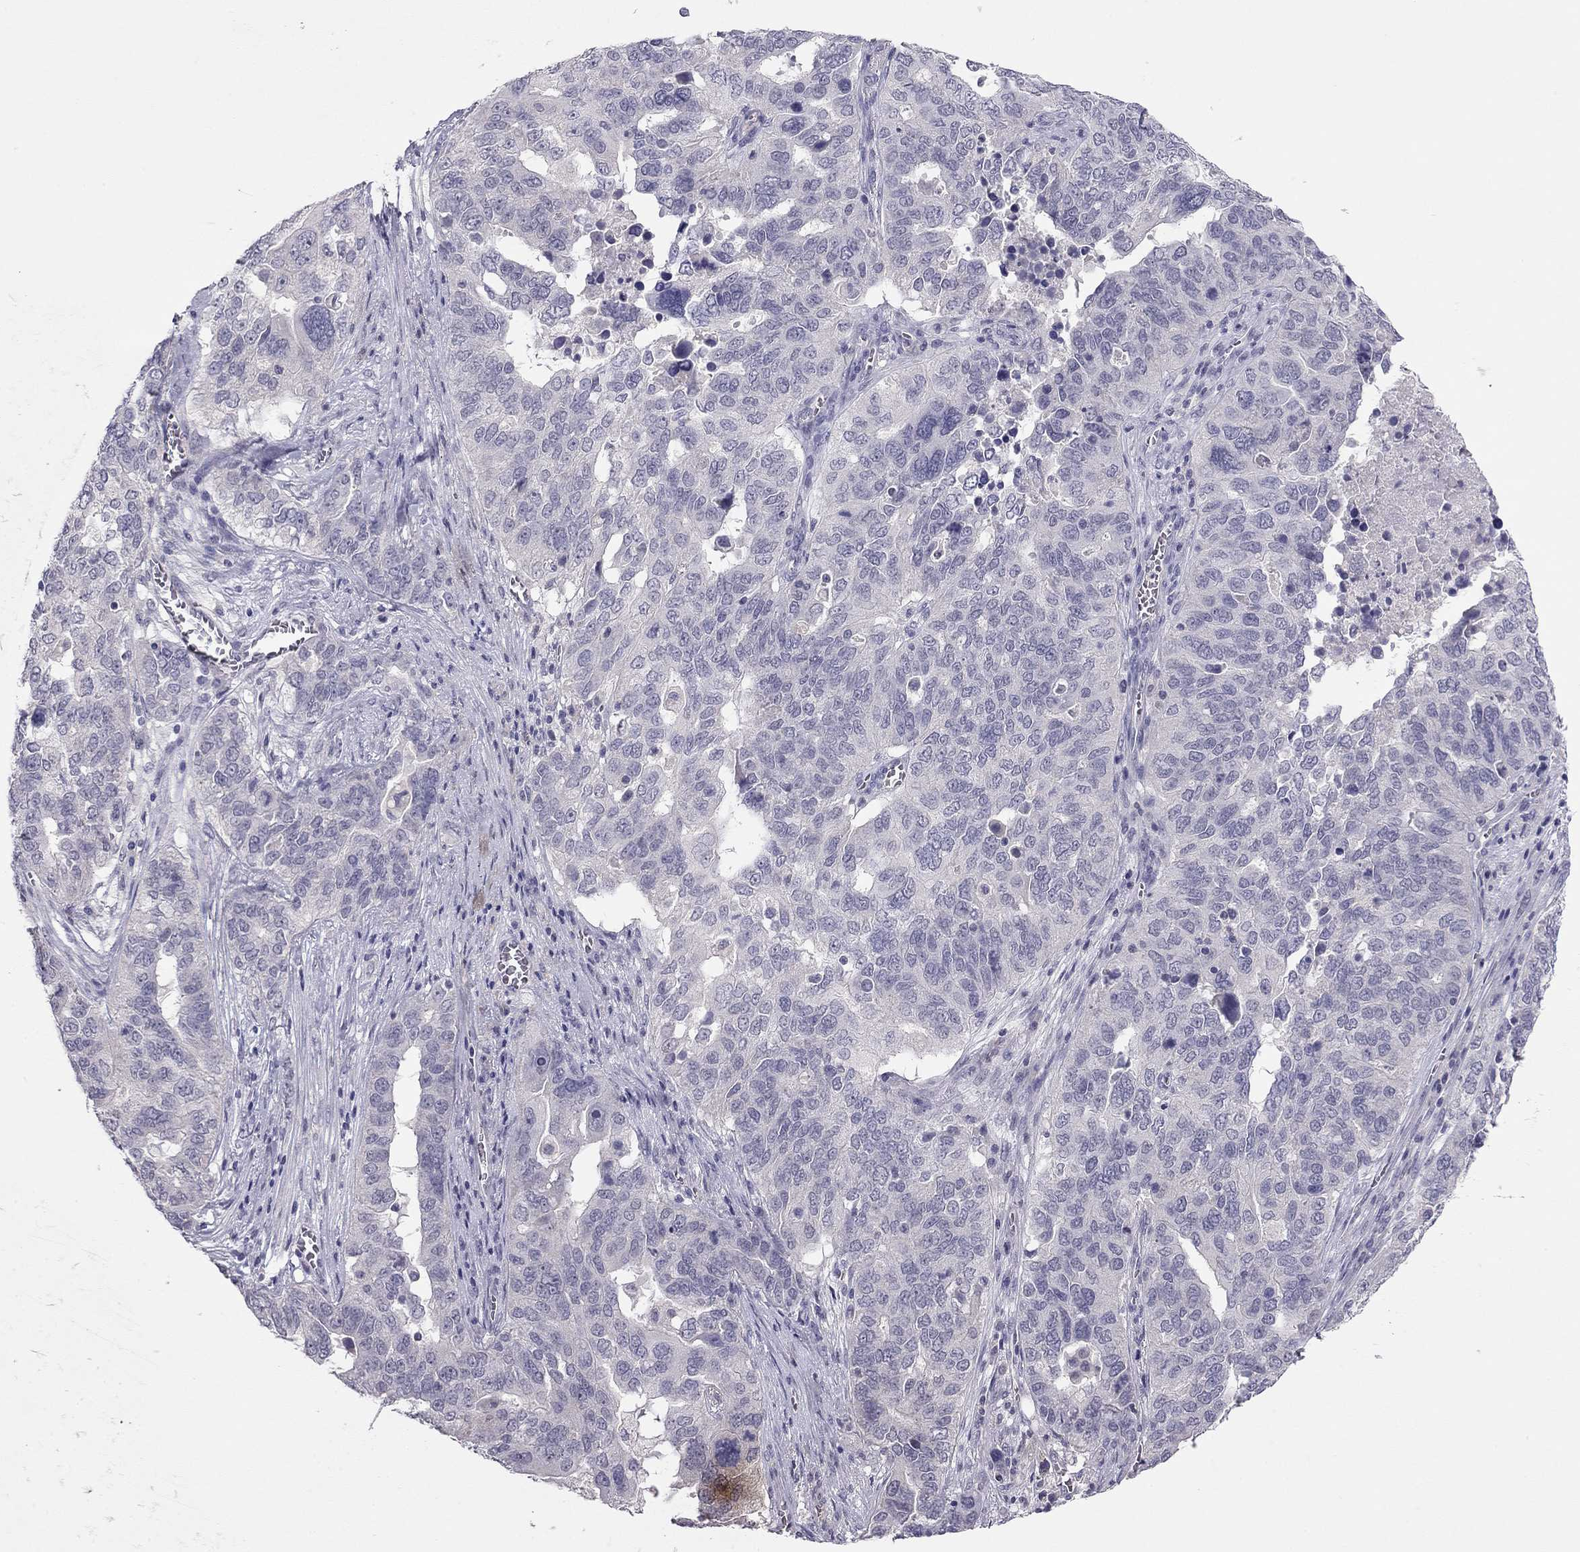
{"staining": {"intensity": "negative", "quantity": "none", "location": "none"}, "tissue": "ovarian cancer", "cell_type": "Tumor cells", "image_type": "cancer", "snomed": [{"axis": "morphology", "description": "Carcinoma, endometroid"}, {"axis": "topography", "description": "Soft tissue"}, {"axis": "topography", "description": "Ovary"}], "caption": "Endometroid carcinoma (ovarian) stained for a protein using immunohistochemistry shows no positivity tumor cells.", "gene": "ADORA2A", "patient": {"sex": "female", "age": 52}}